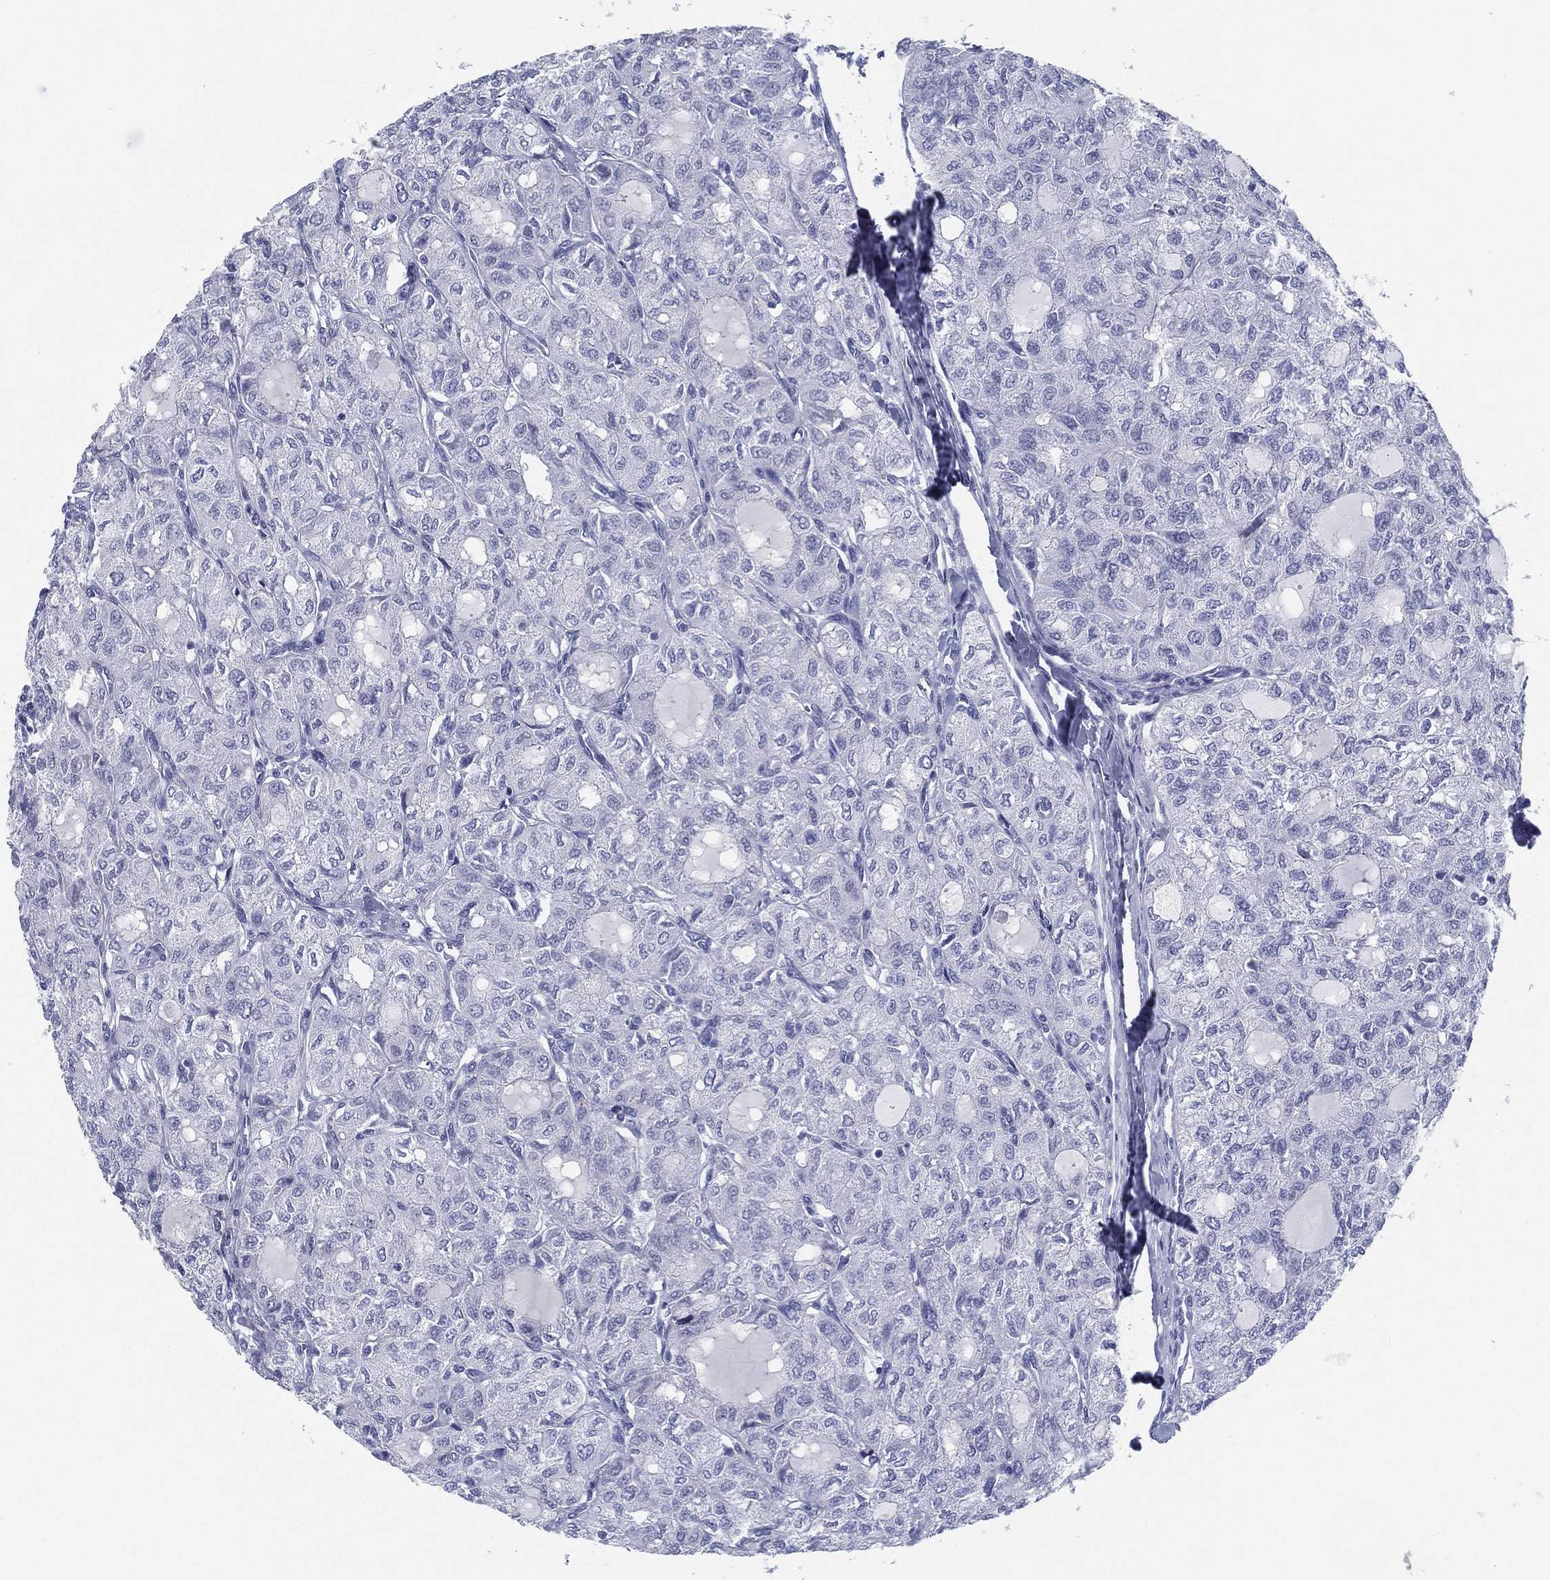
{"staining": {"intensity": "negative", "quantity": "none", "location": "none"}, "tissue": "thyroid cancer", "cell_type": "Tumor cells", "image_type": "cancer", "snomed": [{"axis": "morphology", "description": "Follicular adenoma carcinoma, NOS"}, {"axis": "topography", "description": "Thyroid gland"}], "caption": "Tumor cells are negative for brown protein staining in follicular adenoma carcinoma (thyroid).", "gene": "TMEM252", "patient": {"sex": "male", "age": 75}}